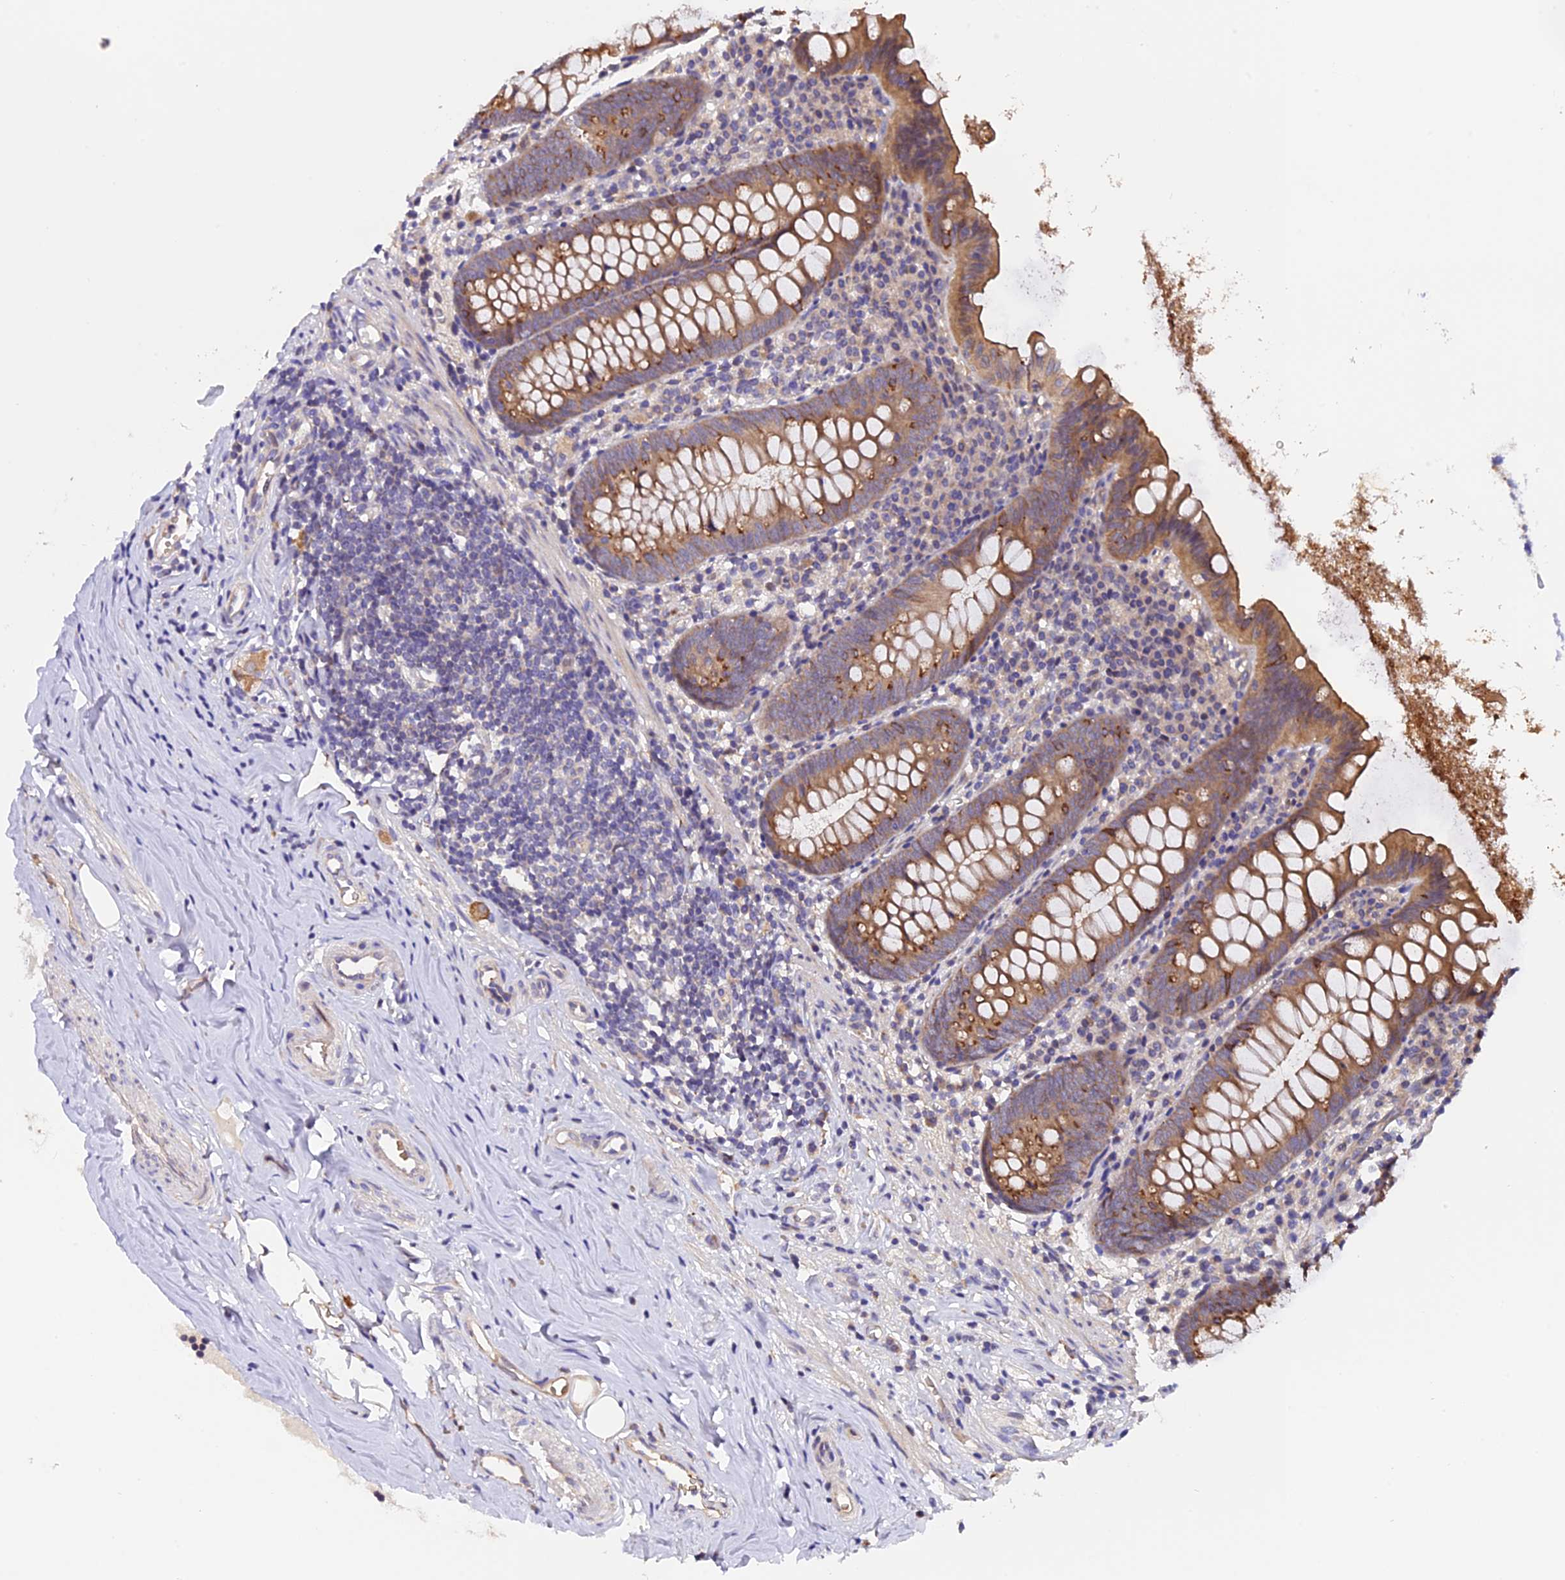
{"staining": {"intensity": "moderate", "quantity": ">75%", "location": "cytoplasmic/membranous"}, "tissue": "appendix", "cell_type": "Glandular cells", "image_type": "normal", "snomed": [{"axis": "morphology", "description": "Normal tissue, NOS"}, {"axis": "topography", "description": "Appendix"}], "caption": "DAB immunohistochemical staining of benign human appendix displays moderate cytoplasmic/membranous protein expression in about >75% of glandular cells.", "gene": "TRMT1", "patient": {"sex": "female", "age": 51}}